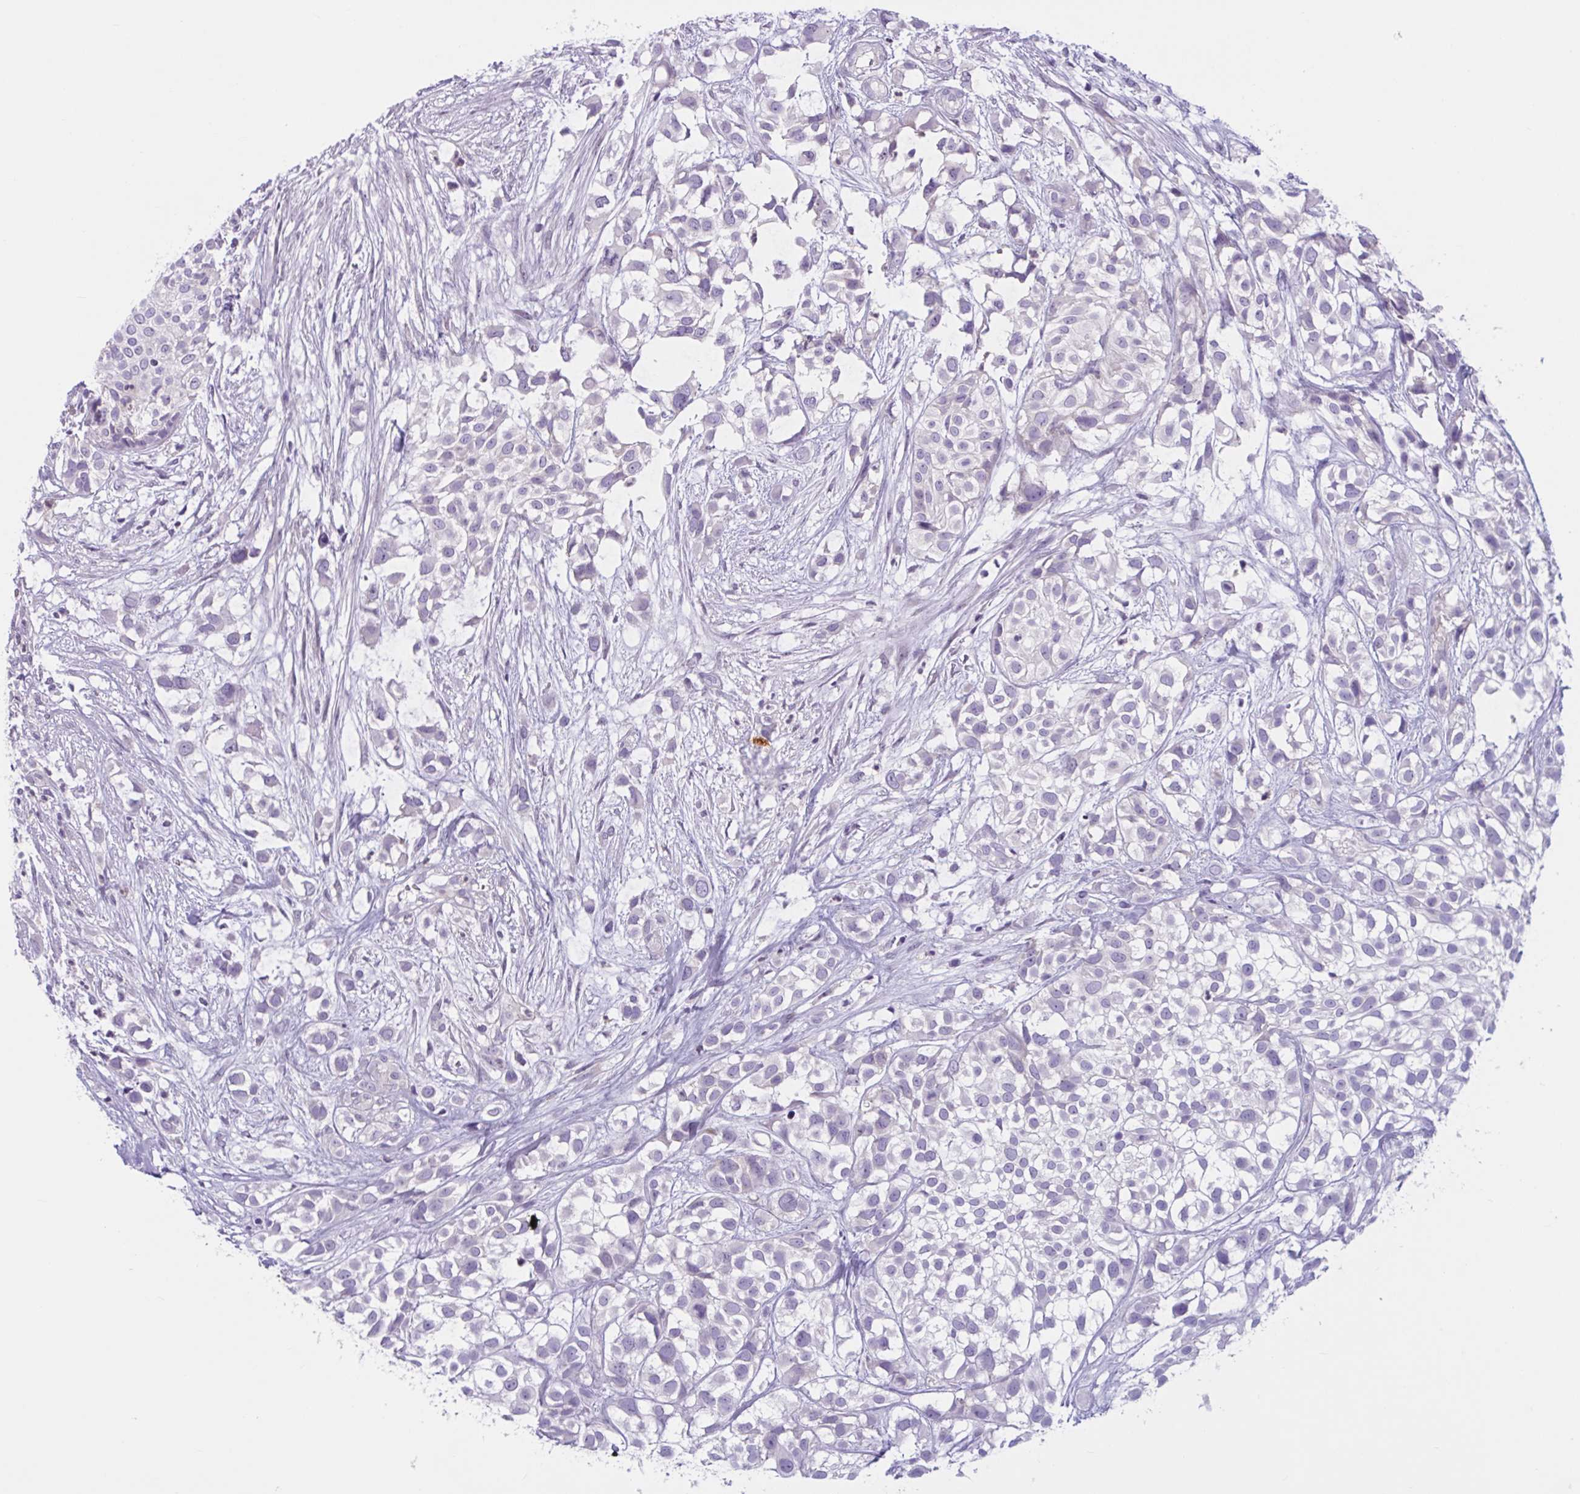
{"staining": {"intensity": "negative", "quantity": "none", "location": "none"}, "tissue": "urothelial cancer", "cell_type": "Tumor cells", "image_type": "cancer", "snomed": [{"axis": "morphology", "description": "Urothelial carcinoma, High grade"}, {"axis": "topography", "description": "Urinary bladder"}], "caption": "Immunohistochemistry micrograph of human high-grade urothelial carcinoma stained for a protein (brown), which exhibits no positivity in tumor cells.", "gene": "WNT9B", "patient": {"sex": "male", "age": 56}}